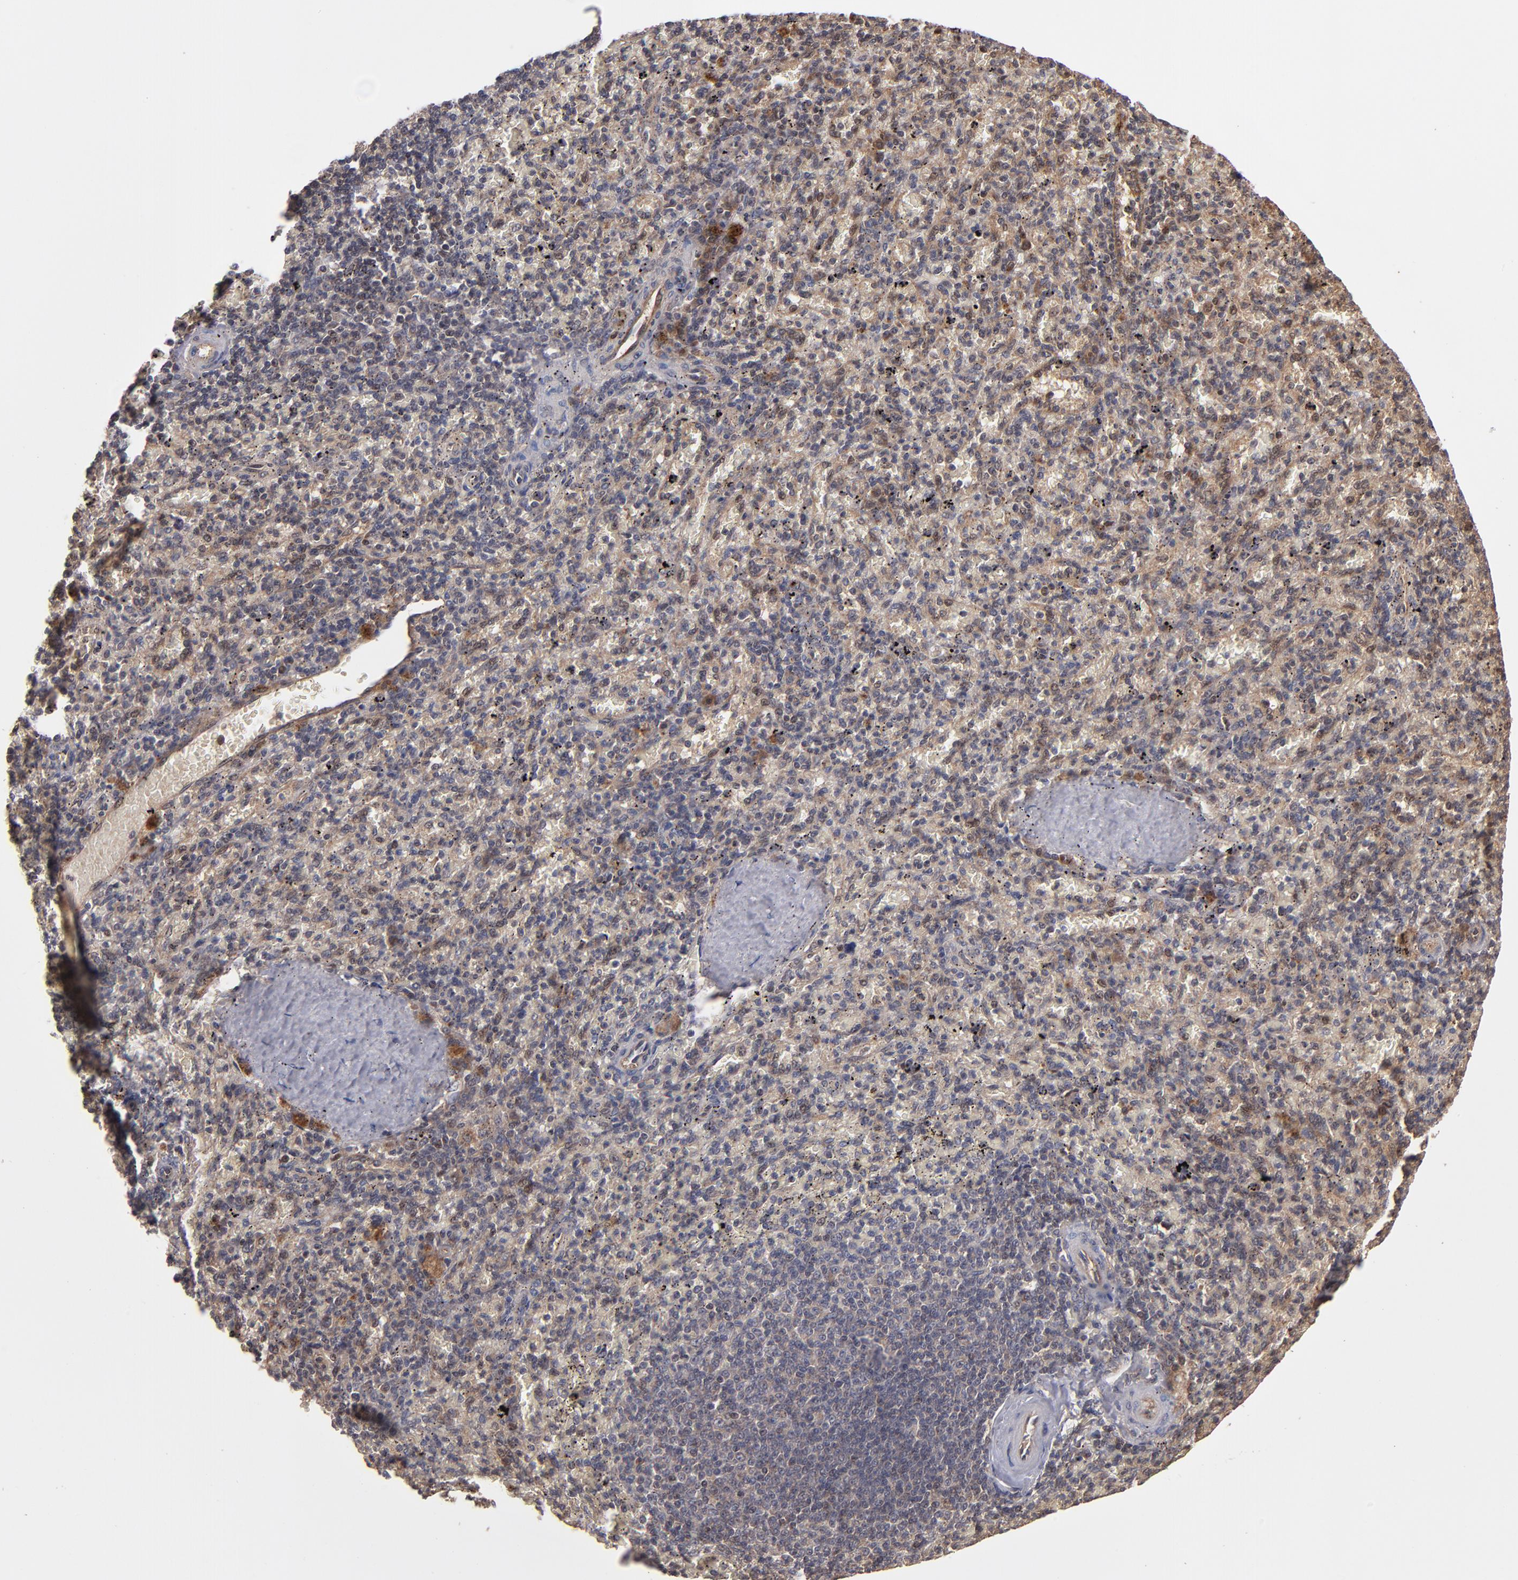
{"staining": {"intensity": "weak", "quantity": ">75%", "location": "cytoplasmic/membranous"}, "tissue": "spleen", "cell_type": "Cells in red pulp", "image_type": "normal", "snomed": [{"axis": "morphology", "description": "Normal tissue, NOS"}, {"axis": "topography", "description": "Spleen"}], "caption": "About >75% of cells in red pulp in normal human spleen reveal weak cytoplasmic/membranous protein expression as visualized by brown immunohistochemical staining.", "gene": "BDKRB1", "patient": {"sex": "female", "age": 43}}